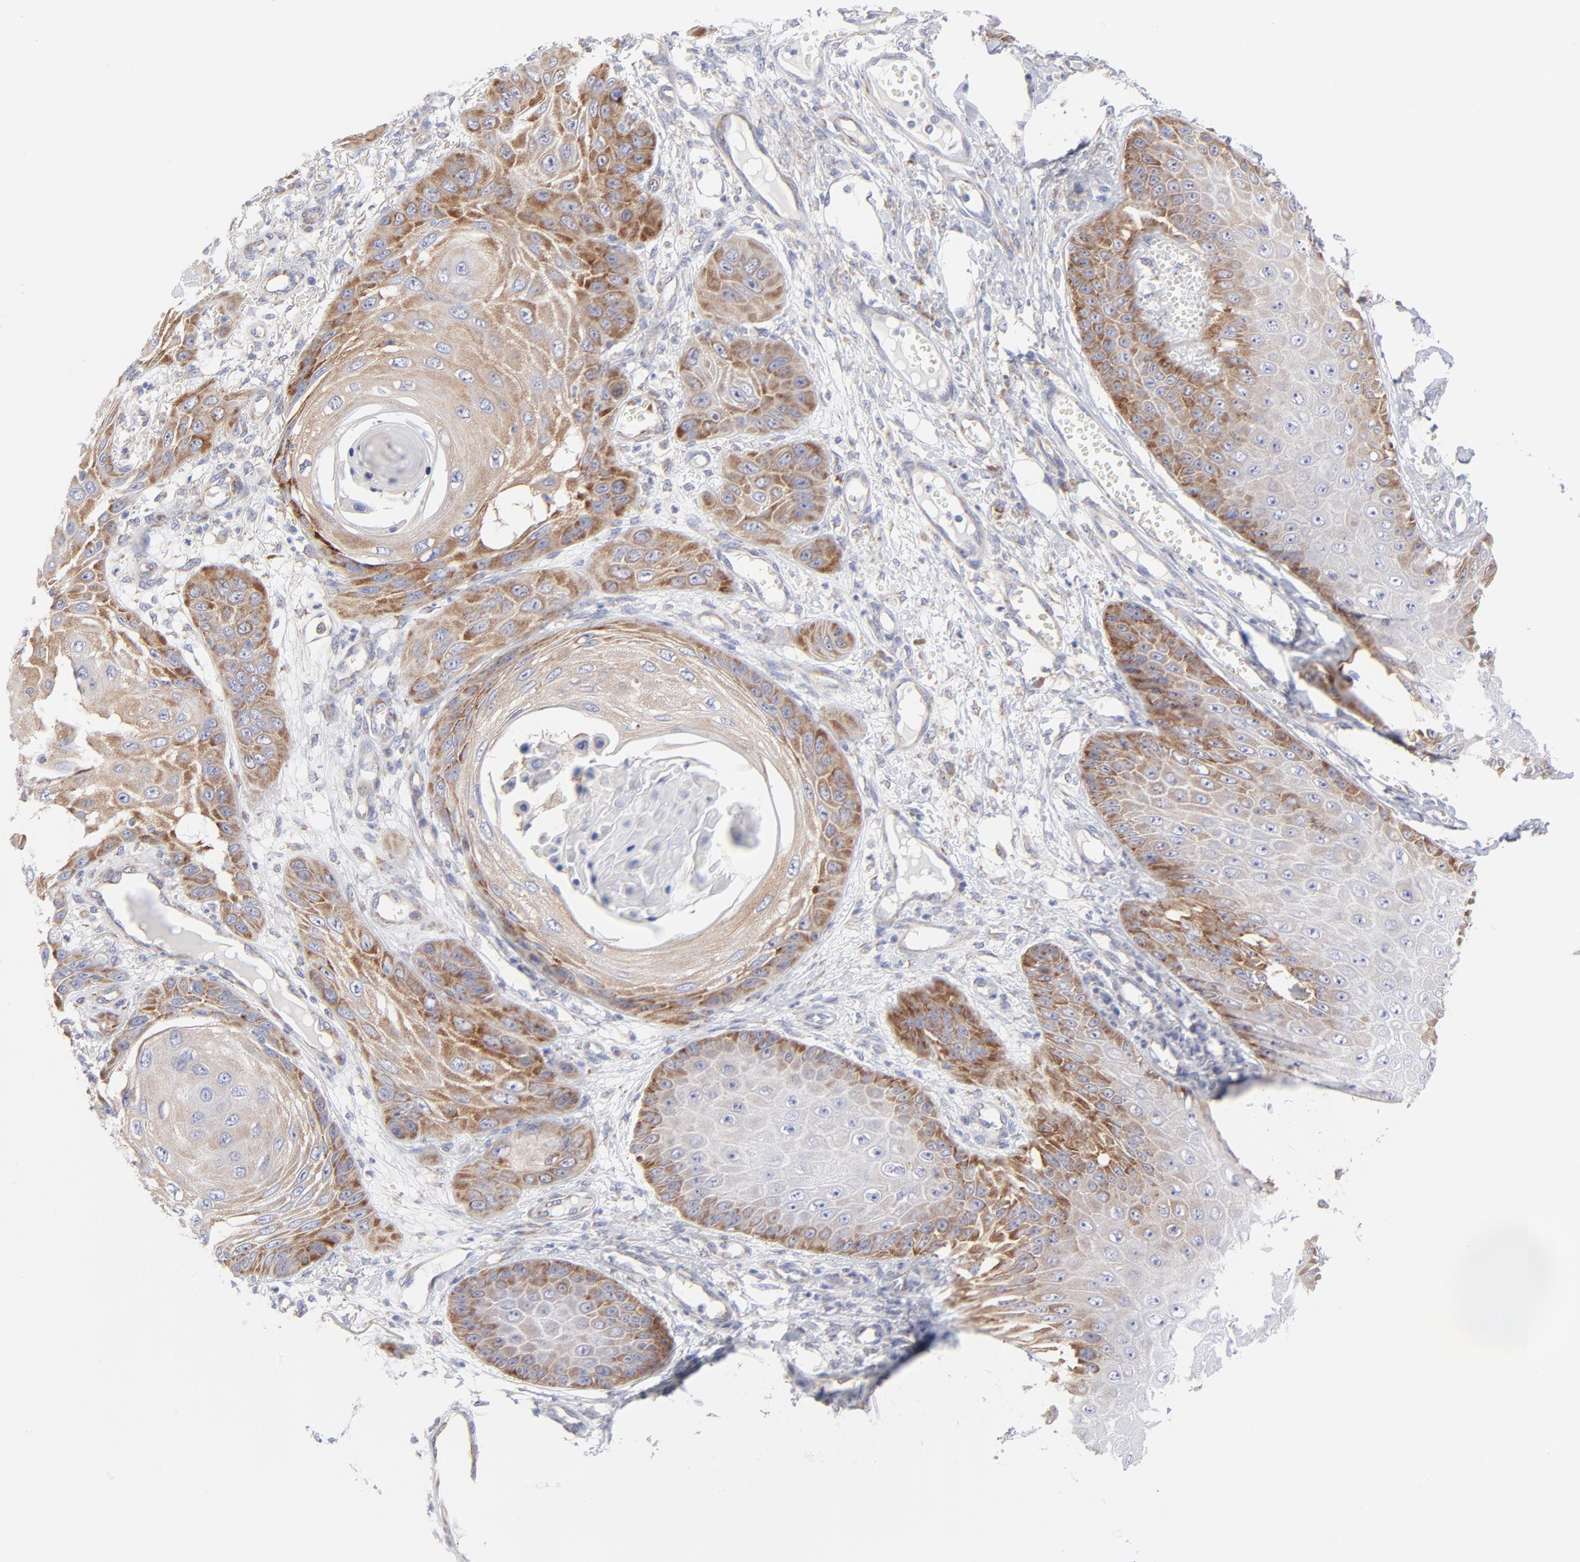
{"staining": {"intensity": "moderate", "quantity": ">75%", "location": "cytoplasmic/membranous"}, "tissue": "skin cancer", "cell_type": "Tumor cells", "image_type": "cancer", "snomed": [{"axis": "morphology", "description": "Squamous cell carcinoma, NOS"}, {"axis": "topography", "description": "Skin"}], "caption": "High-magnification brightfield microscopy of skin cancer stained with DAB (3,3'-diaminobenzidine) (brown) and counterstained with hematoxylin (blue). tumor cells exhibit moderate cytoplasmic/membranous staining is appreciated in about>75% of cells.", "gene": "EIF2AK2", "patient": {"sex": "female", "age": 40}}